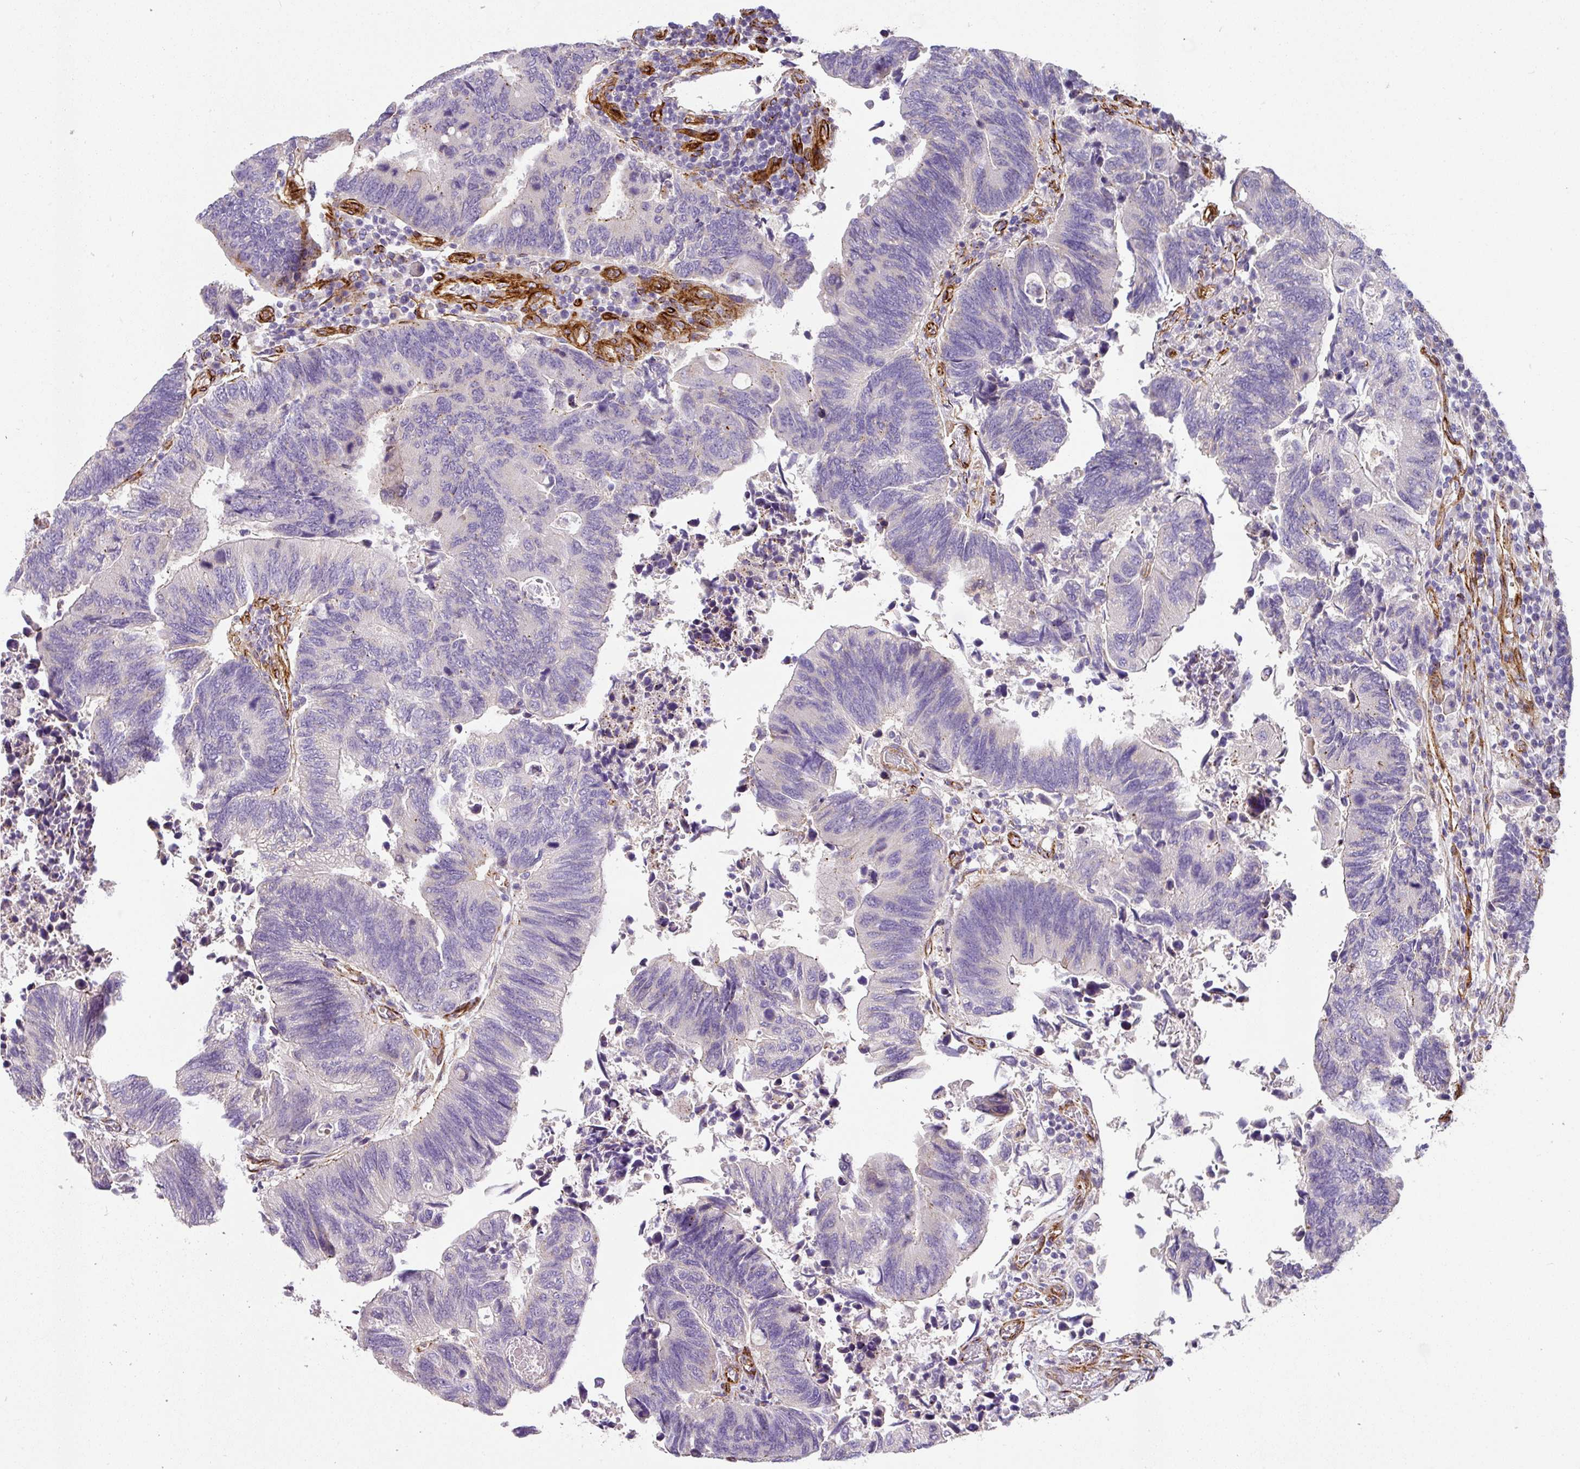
{"staining": {"intensity": "negative", "quantity": "none", "location": "none"}, "tissue": "colorectal cancer", "cell_type": "Tumor cells", "image_type": "cancer", "snomed": [{"axis": "morphology", "description": "Adenocarcinoma, NOS"}, {"axis": "topography", "description": "Colon"}], "caption": "Immunohistochemistry photomicrograph of human colorectal cancer stained for a protein (brown), which shows no expression in tumor cells.", "gene": "SLC25A17", "patient": {"sex": "male", "age": 87}}